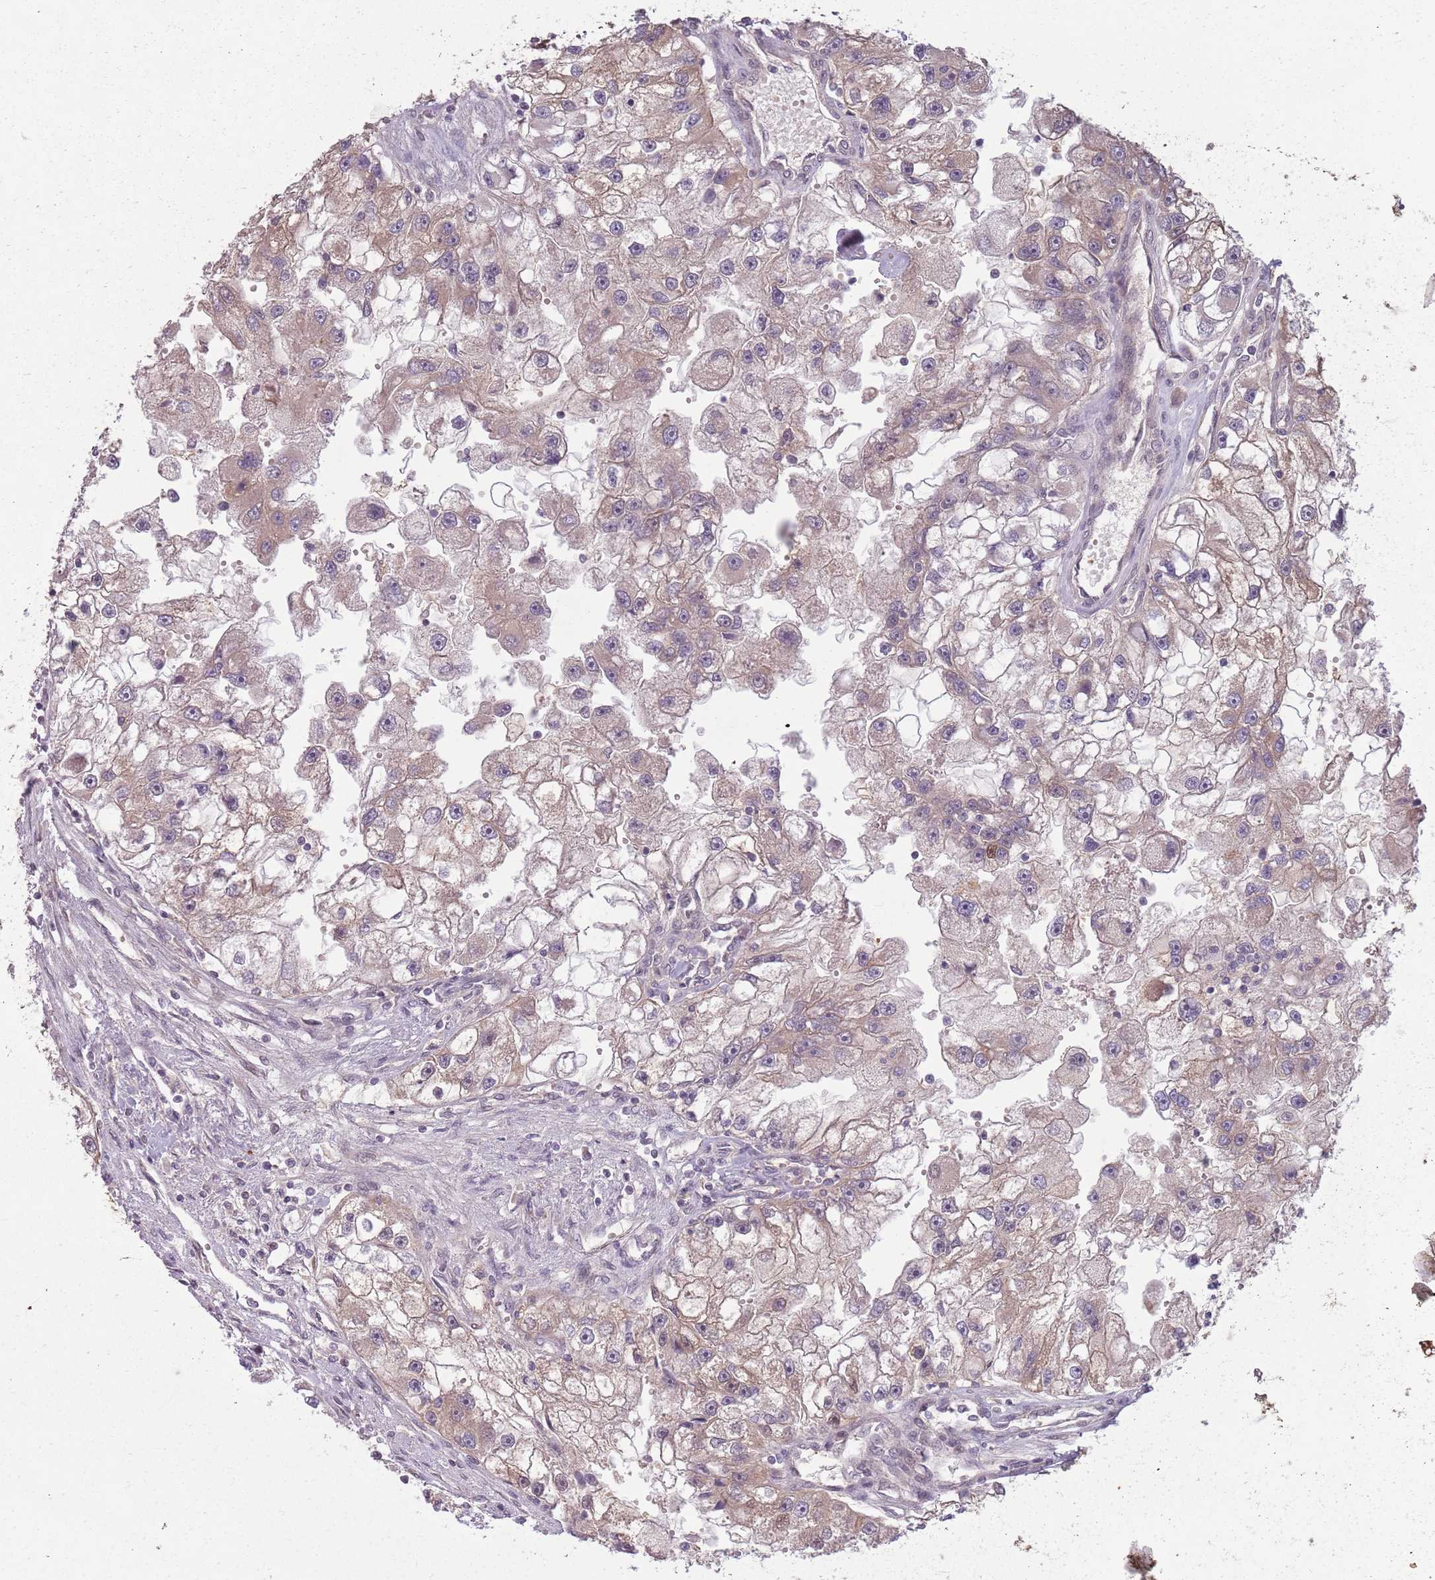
{"staining": {"intensity": "weak", "quantity": "25%-75%", "location": "cytoplasmic/membranous"}, "tissue": "renal cancer", "cell_type": "Tumor cells", "image_type": "cancer", "snomed": [{"axis": "morphology", "description": "Adenocarcinoma, NOS"}, {"axis": "topography", "description": "Kidney"}], "caption": "Weak cytoplasmic/membranous positivity for a protein is seen in about 25%-75% of tumor cells of renal adenocarcinoma using immunohistochemistry.", "gene": "CCDC154", "patient": {"sex": "male", "age": 63}}